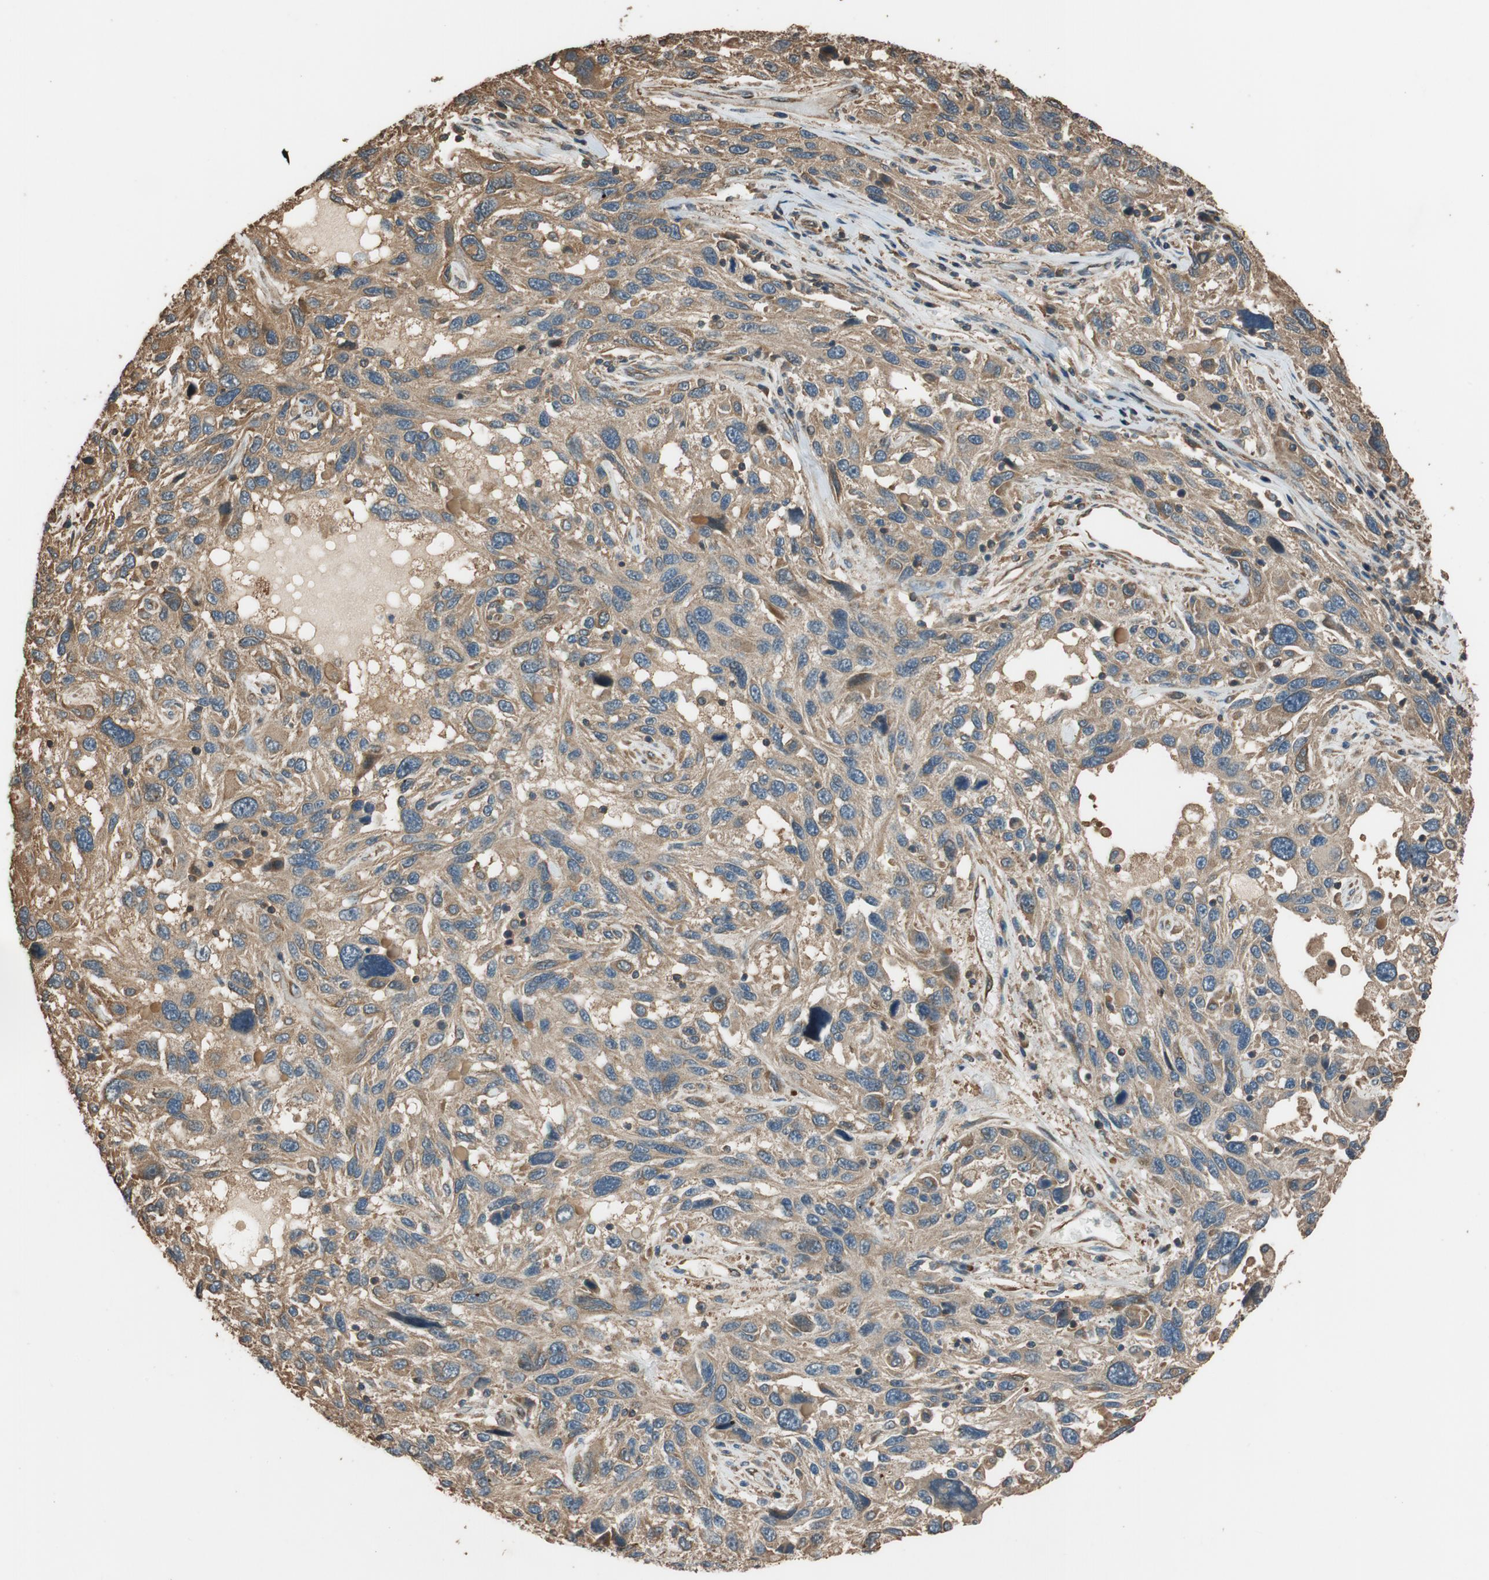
{"staining": {"intensity": "moderate", "quantity": ">75%", "location": "cytoplasmic/membranous"}, "tissue": "melanoma", "cell_type": "Tumor cells", "image_type": "cancer", "snomed": [{"axis": "morphology", "description": "Malignant melanoma, NOS"}, {"axis": "topography", "description": "Skin"}], "caption": "Human melanoma stained for a protein (brown) reveals moderate cytoplasmic/membranous positive staining in approximately >75% of tumor cells.", "gene": "MST1R", "patient": {"sex": "male", "age": 53}}